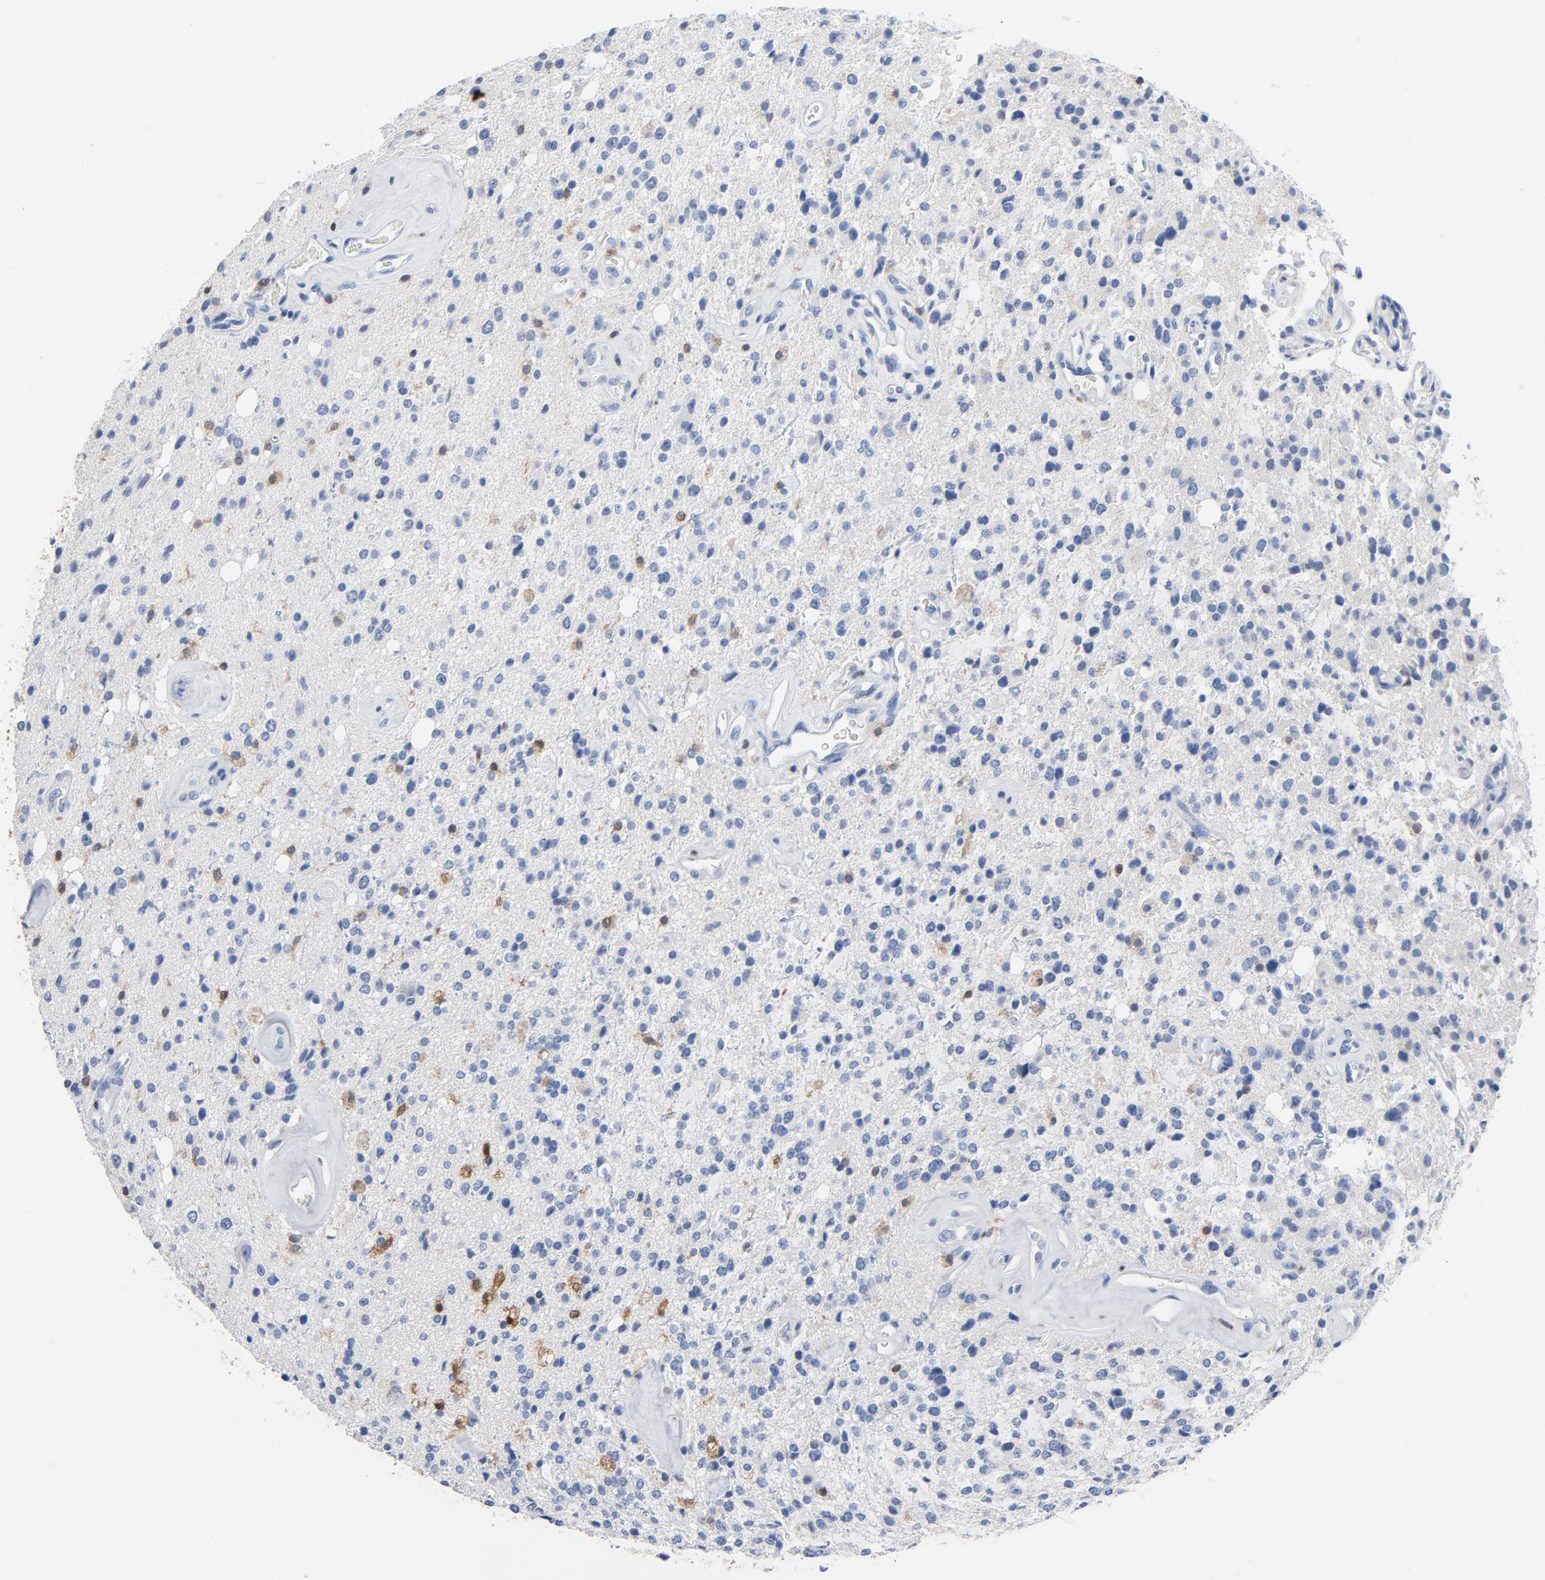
{"staining": {"intensity": "negative", "quantity": "none", "location": "none"}, "tissue": "glioma", "cell_type": "Tumor cells", "image_type": "cancer", "snomed": [{"axis": "morphology", "description": "Glioma, malignant, High grade"}, {"axis": "topography", "description": "Brain"}], "caption": "Protein analysis of glioma shows no significant positivity in tumor cells. Nuclei are stained in blue.", "gene": "NCF1", "patient": {"sex": "male", "age": 47}}